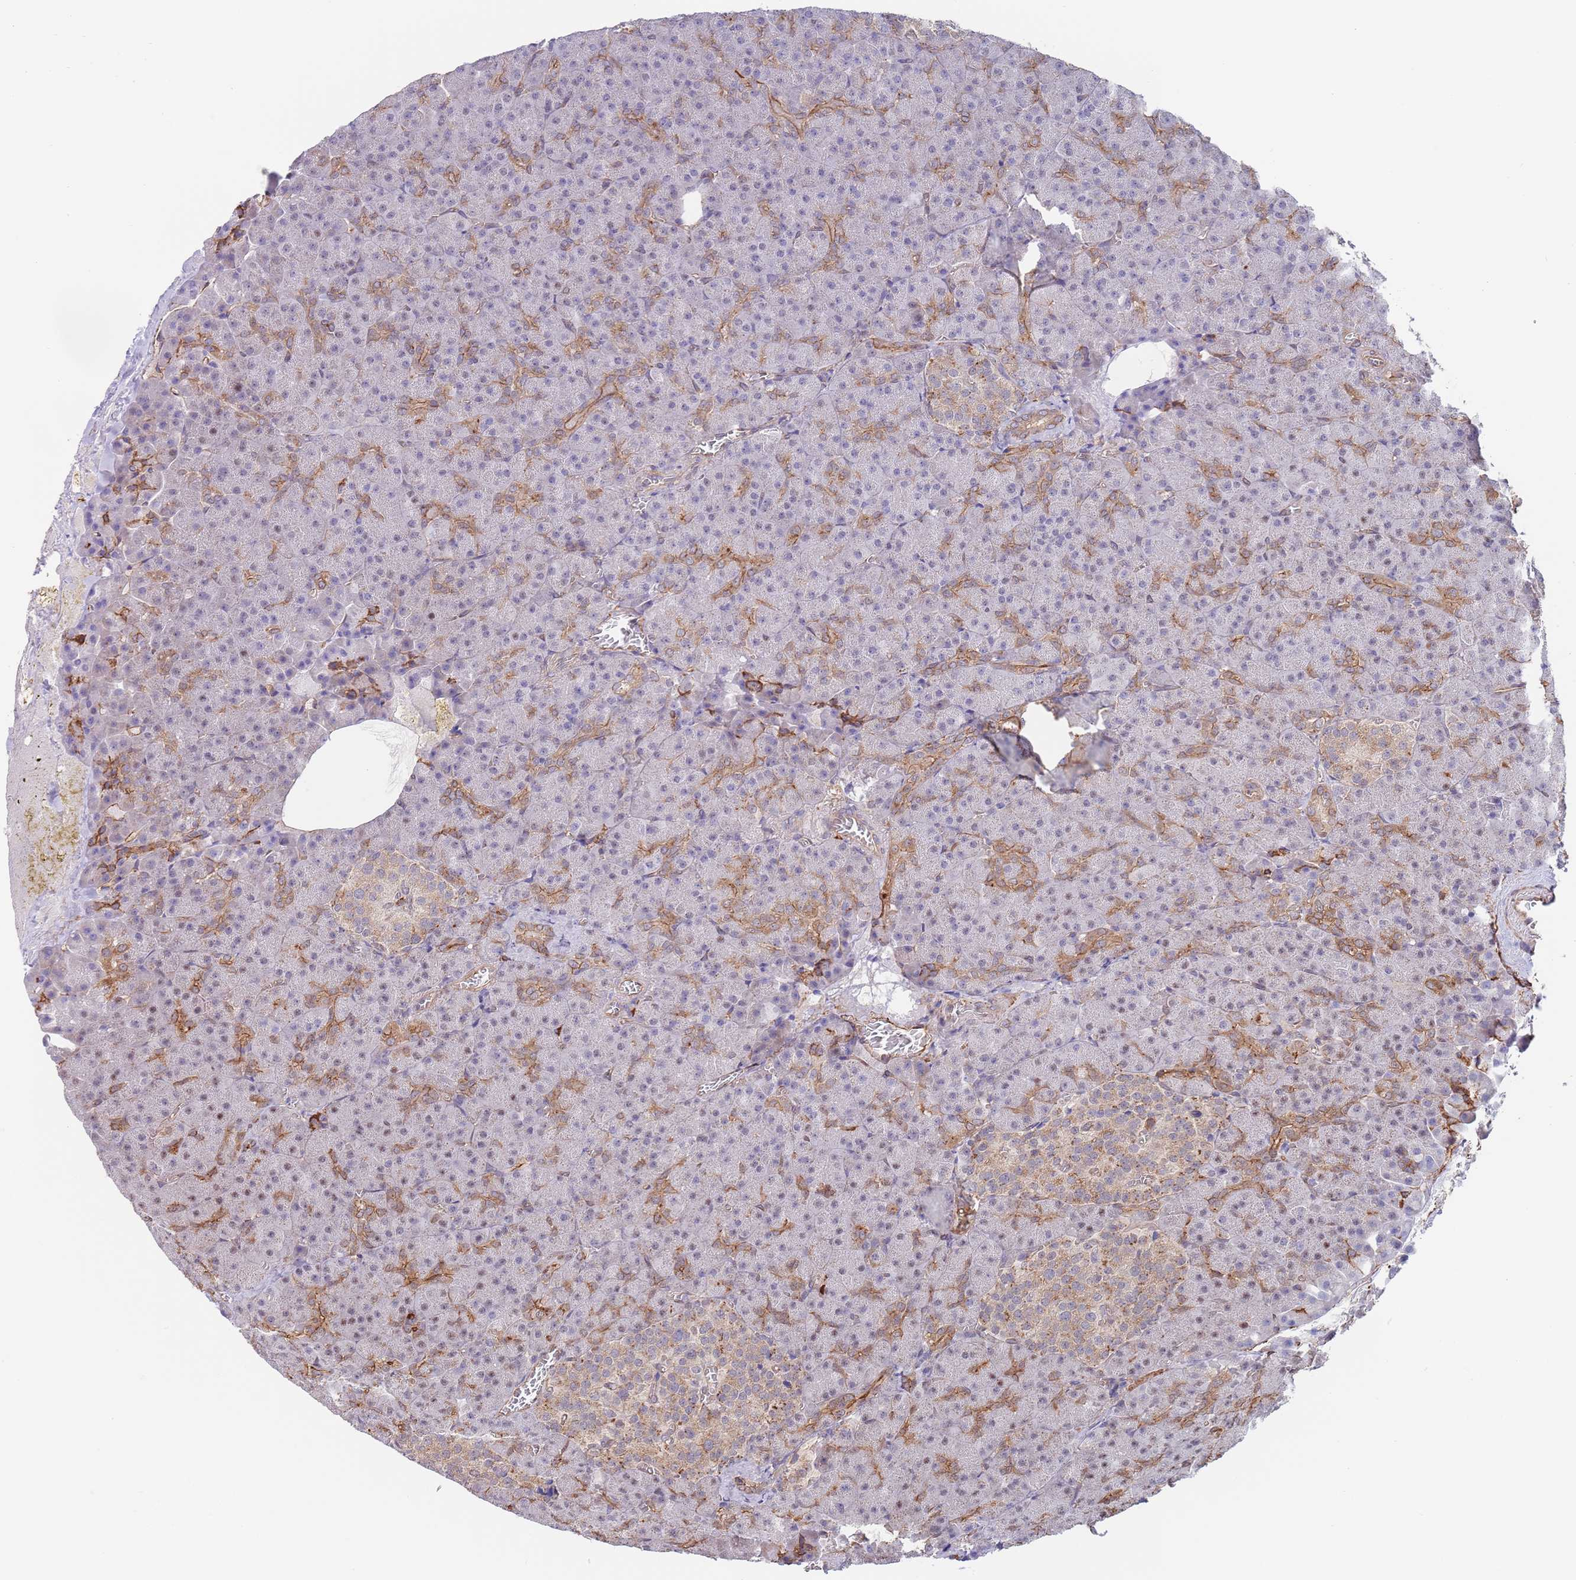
{"staining": {"intensity": "moderate", "quantity": "25%-75%", "location": "cytoplasmic/membranous"}, "tissue": "pancreas", "cell_type": "Exocrine glandular cells", "image_type": "normal", "snomed": [{"axis": "morphology", "description": "Normal tissue, NOS"}, {"axis": "topography", "description": "Pancreas"}], "caption": "A high-resolution micrograph shows IHC staining of normal pancreas, which demonstrates moderate cytoplasmic/membranous staining in about 25%-75% of exocrine glandular cells. (DAB = brown stain, brightfield microscopy at high magnification).", "gene": "BPNT1", "patient": {"sex": "female", "age": 74}}